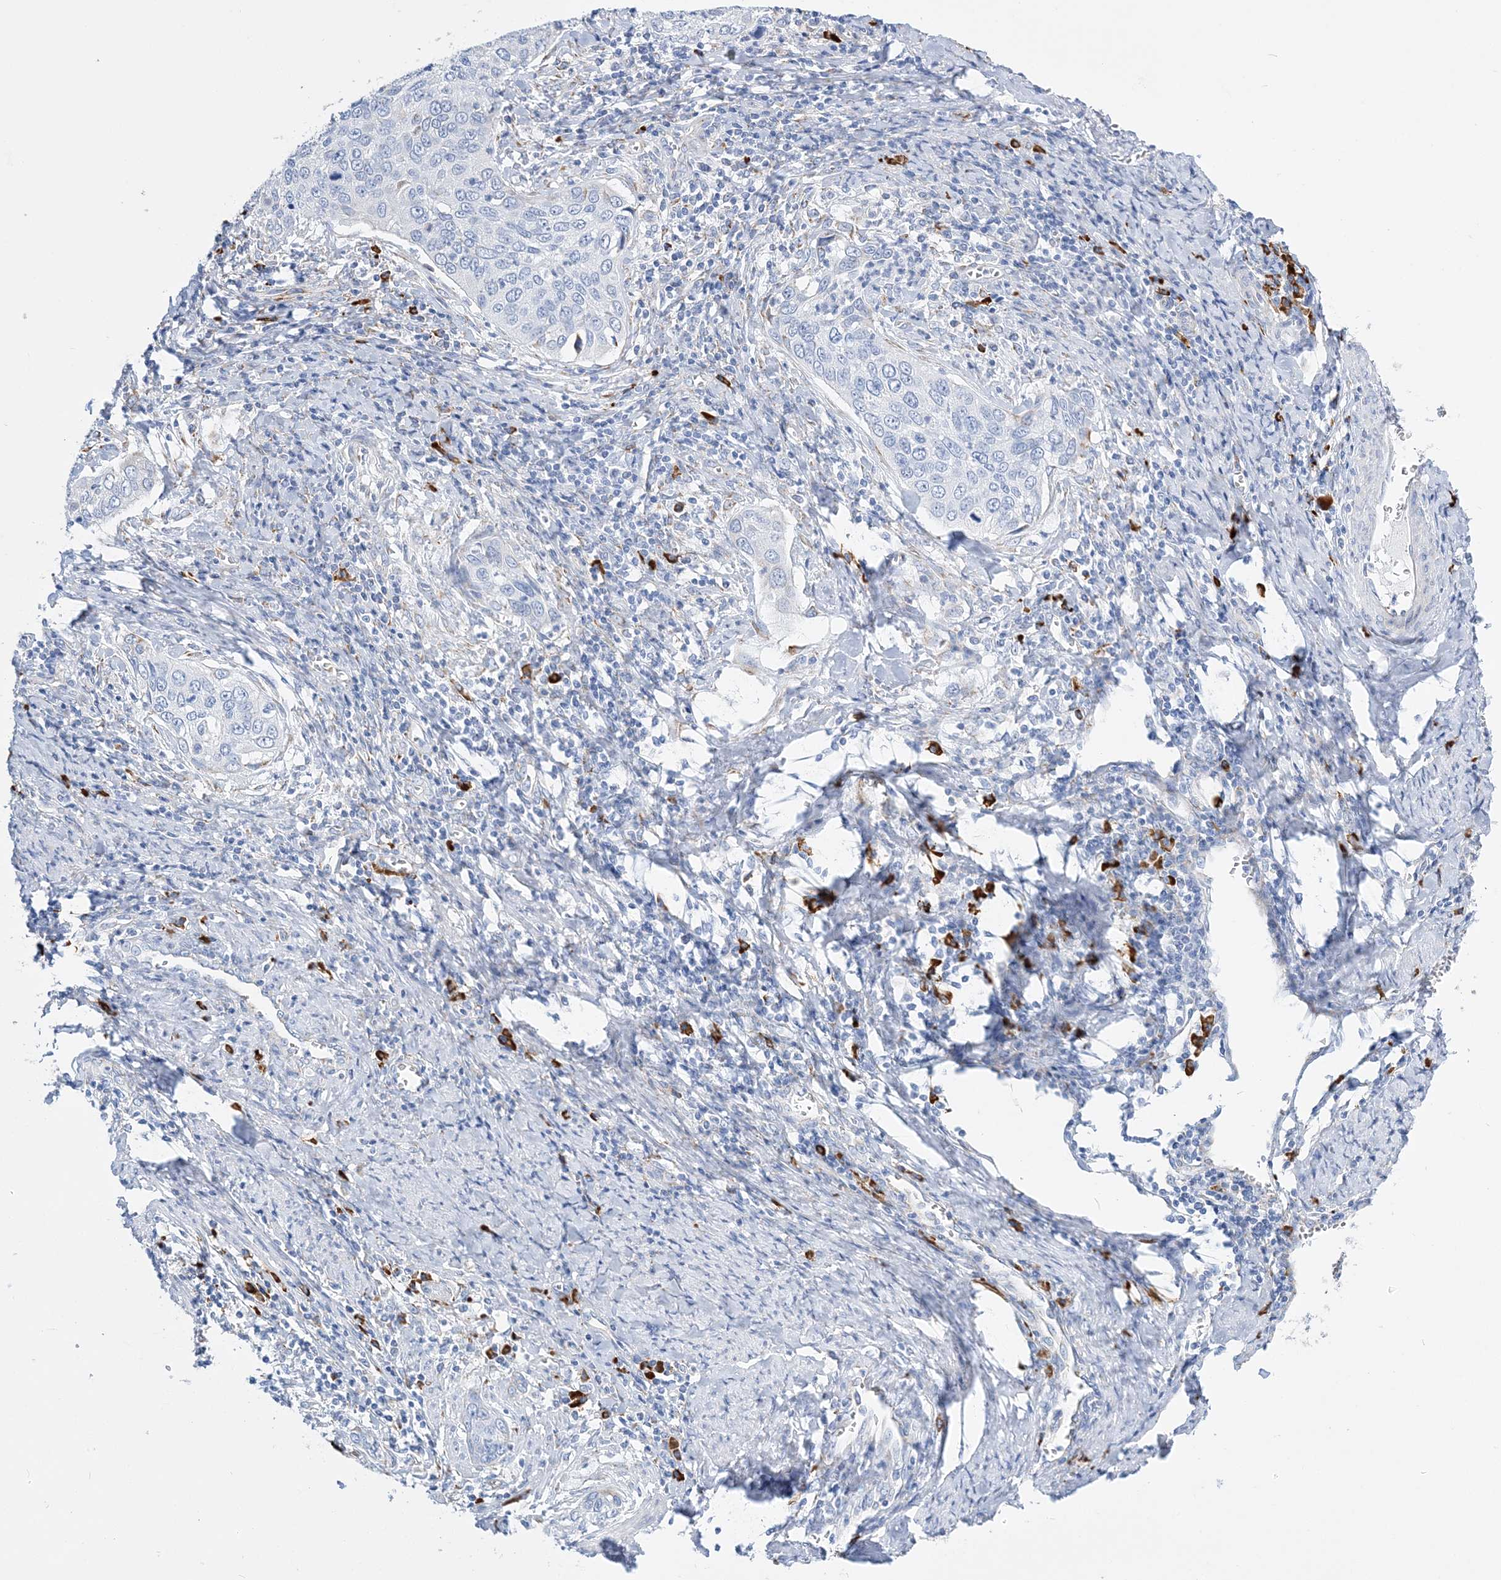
{"staining": {"intensity": "negative", "quantity": "none", "location": "none"}, "tissue": "cervical cancer", "cell_type": "Tumor cells", "image_type": "cancer", "snomed": [{"axis": "morphology", "description": "Squamous cell carcinoma, NOS"}, {"axis": "topography", "description": "Cervix"}], "caption": "Human squamous cell carcinoma (cervical) stained for a protein using IHC displays no positivity in tumor cells.", "gene": "TSPYL6", "patient": {"sex": "female", "age": 53}}